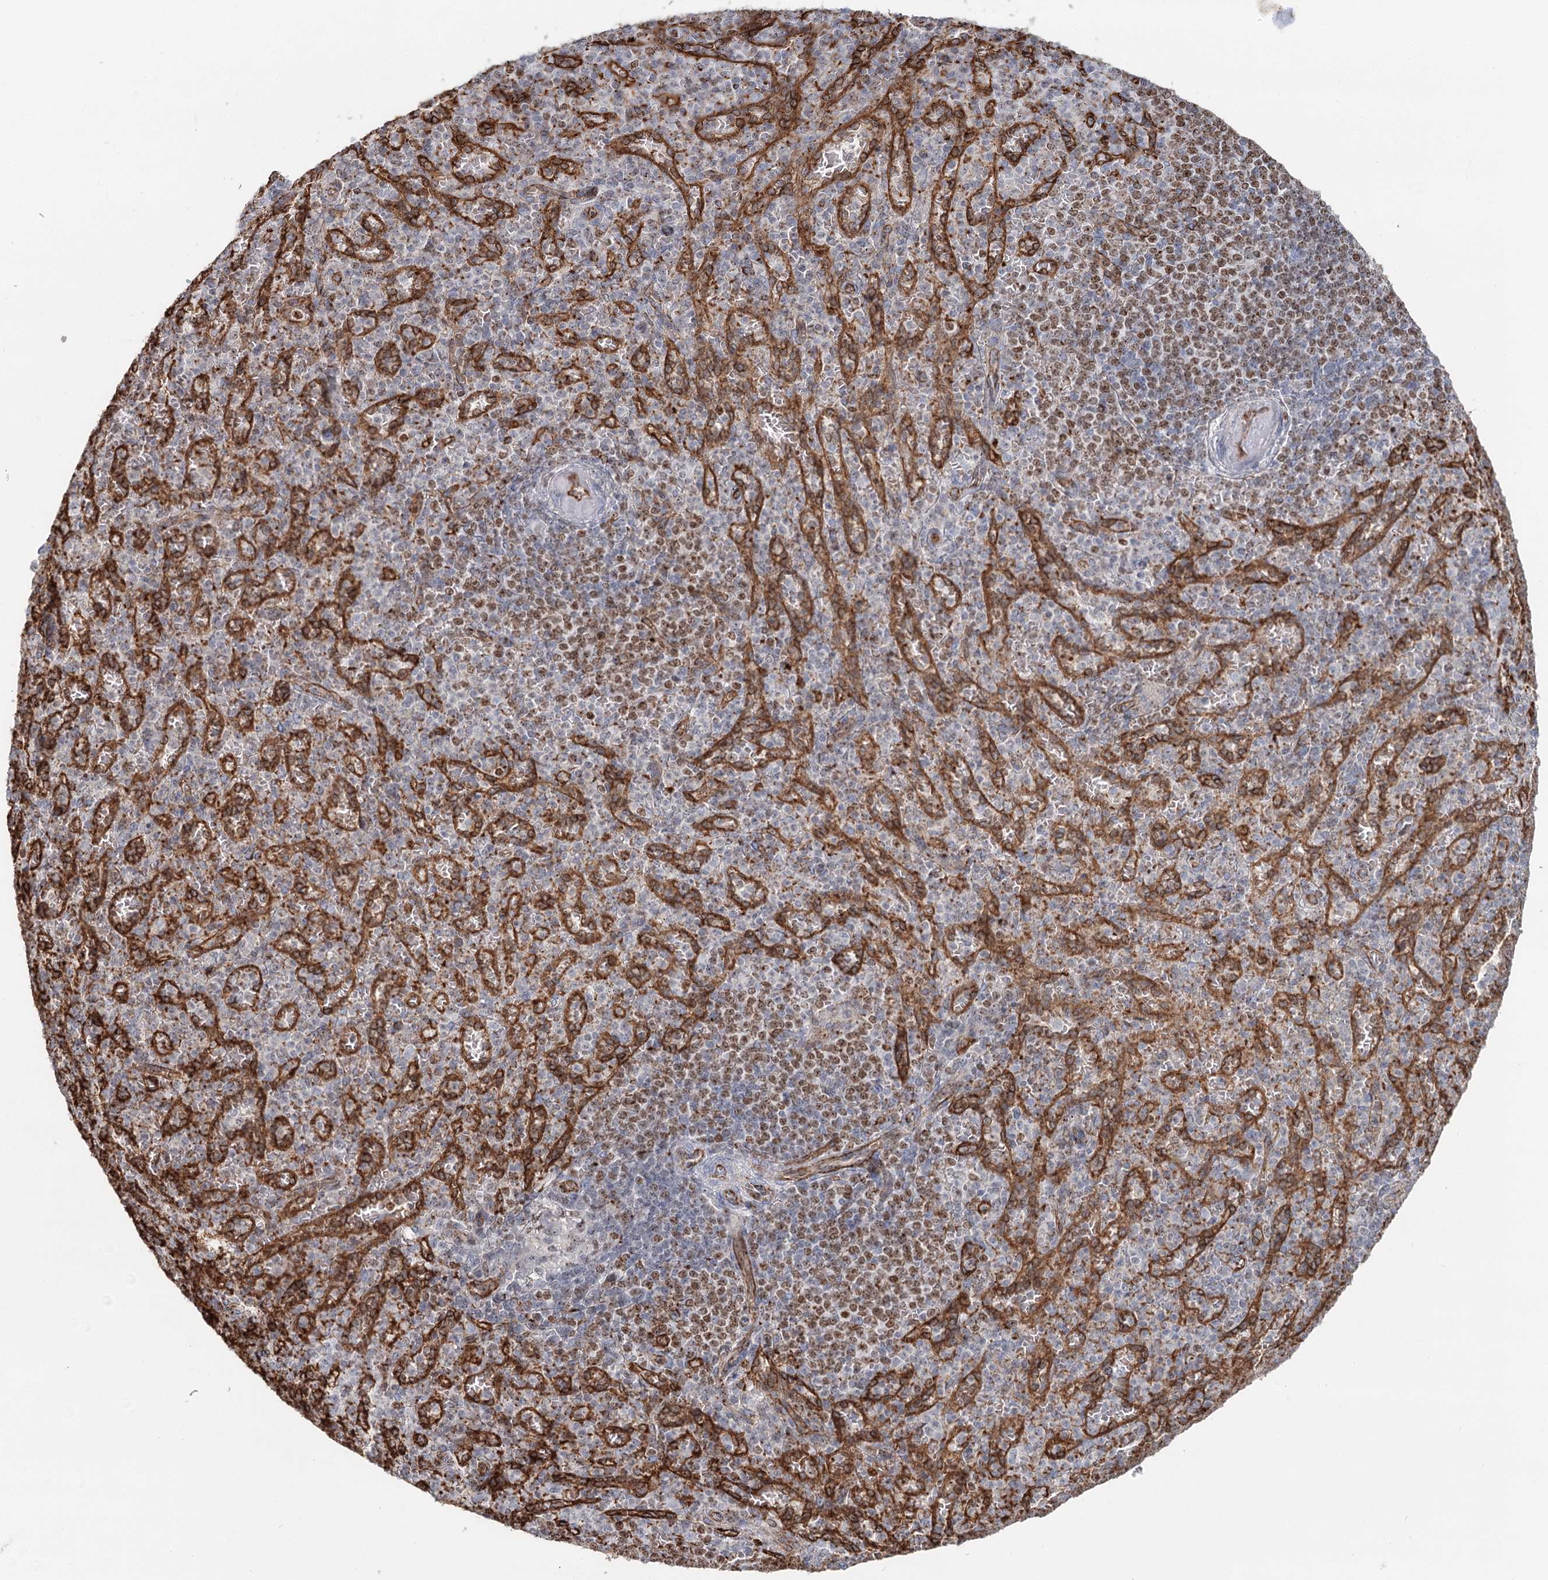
{"staining": {"intensity": "moderate", "quantity": "<25%", "location": "cytoplasmic/membranous"}, "tissue": "spleen", "cell_type": "Cells in red pulp", "image_type": "normal", "snomed": [{"axis": "morphology", "description": "Normal tissue, NOS"}, {"axis": "topography", "description": "Spleen"}], "caption": "Protein analysis of unremarkable spleen reveals moderate cytoplasmic/membranous staining in approximately <25% of cells in red pulp. (brown staining indicates protein expression, while blue staining denotes nuclei).", "gene": "ZFYVE28", "patient": {"sex": "female", "age": 74}}